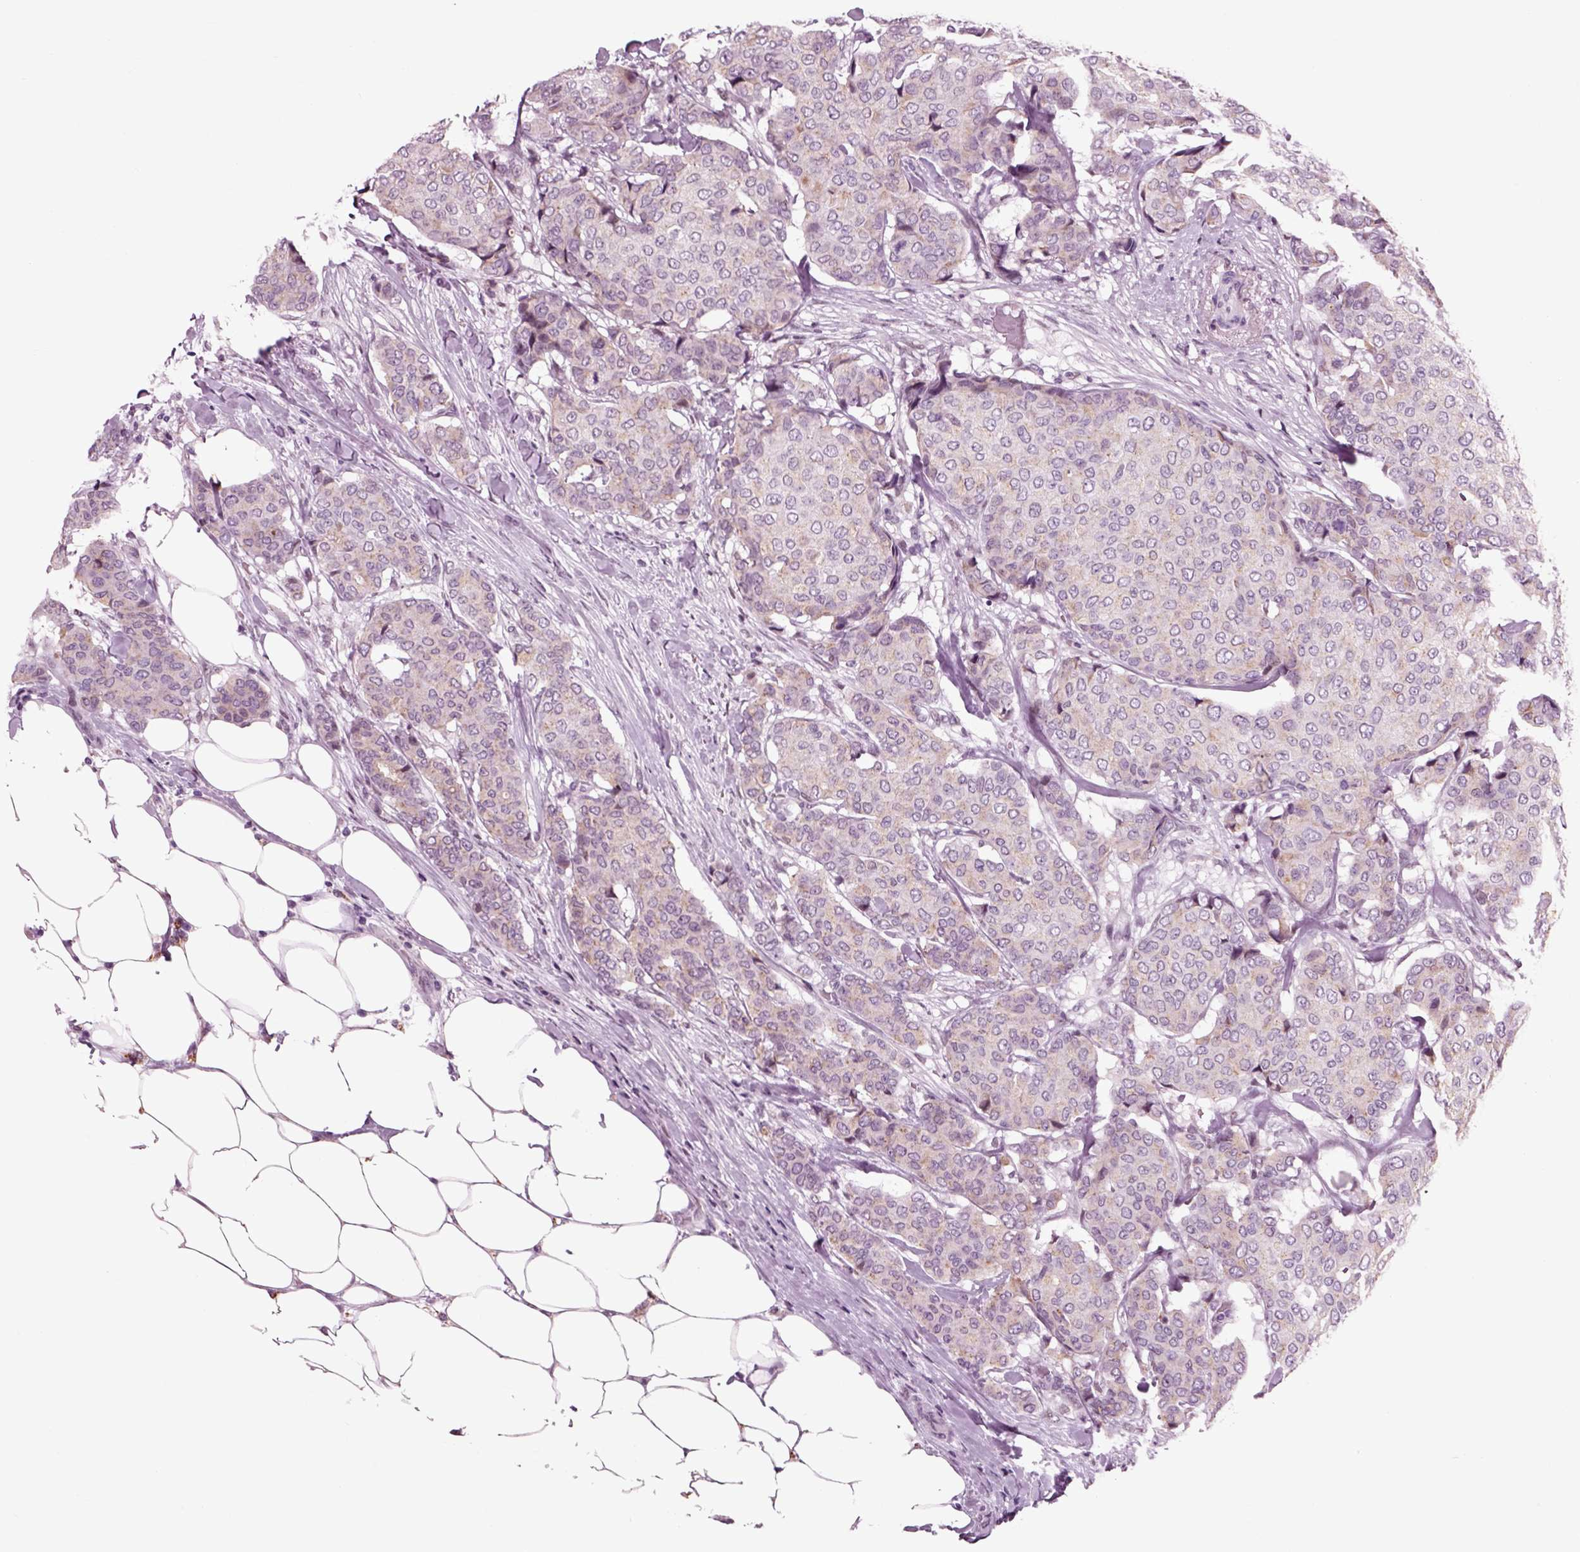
{"staining": {"intensity": "negative", "quantity": "none", "location": "none"}, "tissue": "breast cancer", "cell_type": "Tumor cells", "image_type": "cancer", "snomed": [{"axis": "morphology", "description": "Duct carcinoma"}, {"axis": "topography", "description": "Breast"}], "caption": "The photomicrograph shows no staining of tumor cells in breast cancer. (DAB immunohistochemistry, high magnification).", "gene": "CHGB", "patient": {"sex": "female", "age": 75}}